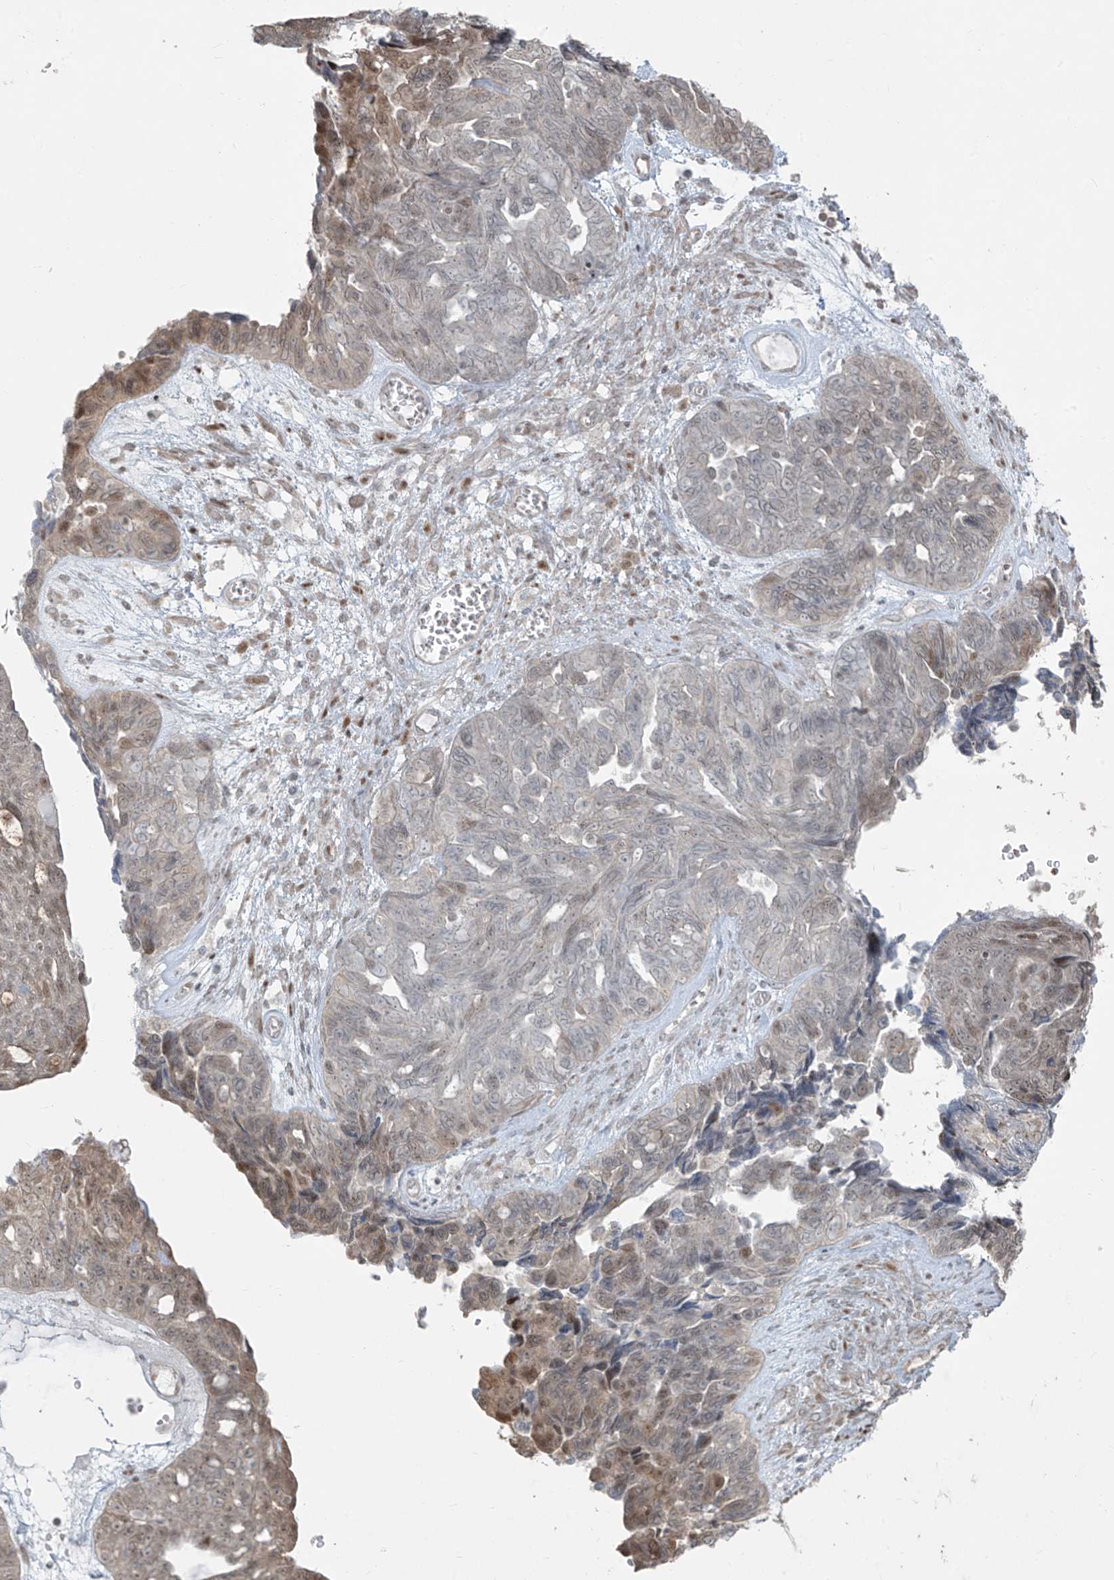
{"staining": {"intensity": "moderate", "quantity": "25%-75%", "location": "cytoplasmic/membranous,nuclear"}, "tissue": "ovarian cancer", "cell_type": "Tumor cells", "image_type": "cancer", "snomed": [{"axis": "morphology", "description": "Cystadenocarcinoma, serous, NOS"}, {"axis": "topography", "description": "Ovary"}], "caption": "This is an image of immunohistochemistry (IHC) staining of ovarian cancer (serous cystadenocarcinoma), which shows moderate positivity in the cytoplasmic/membranous and nuclear of tumor cells.", "gene": "TTC22", "patient": {"sex": "female", "age": 79}}